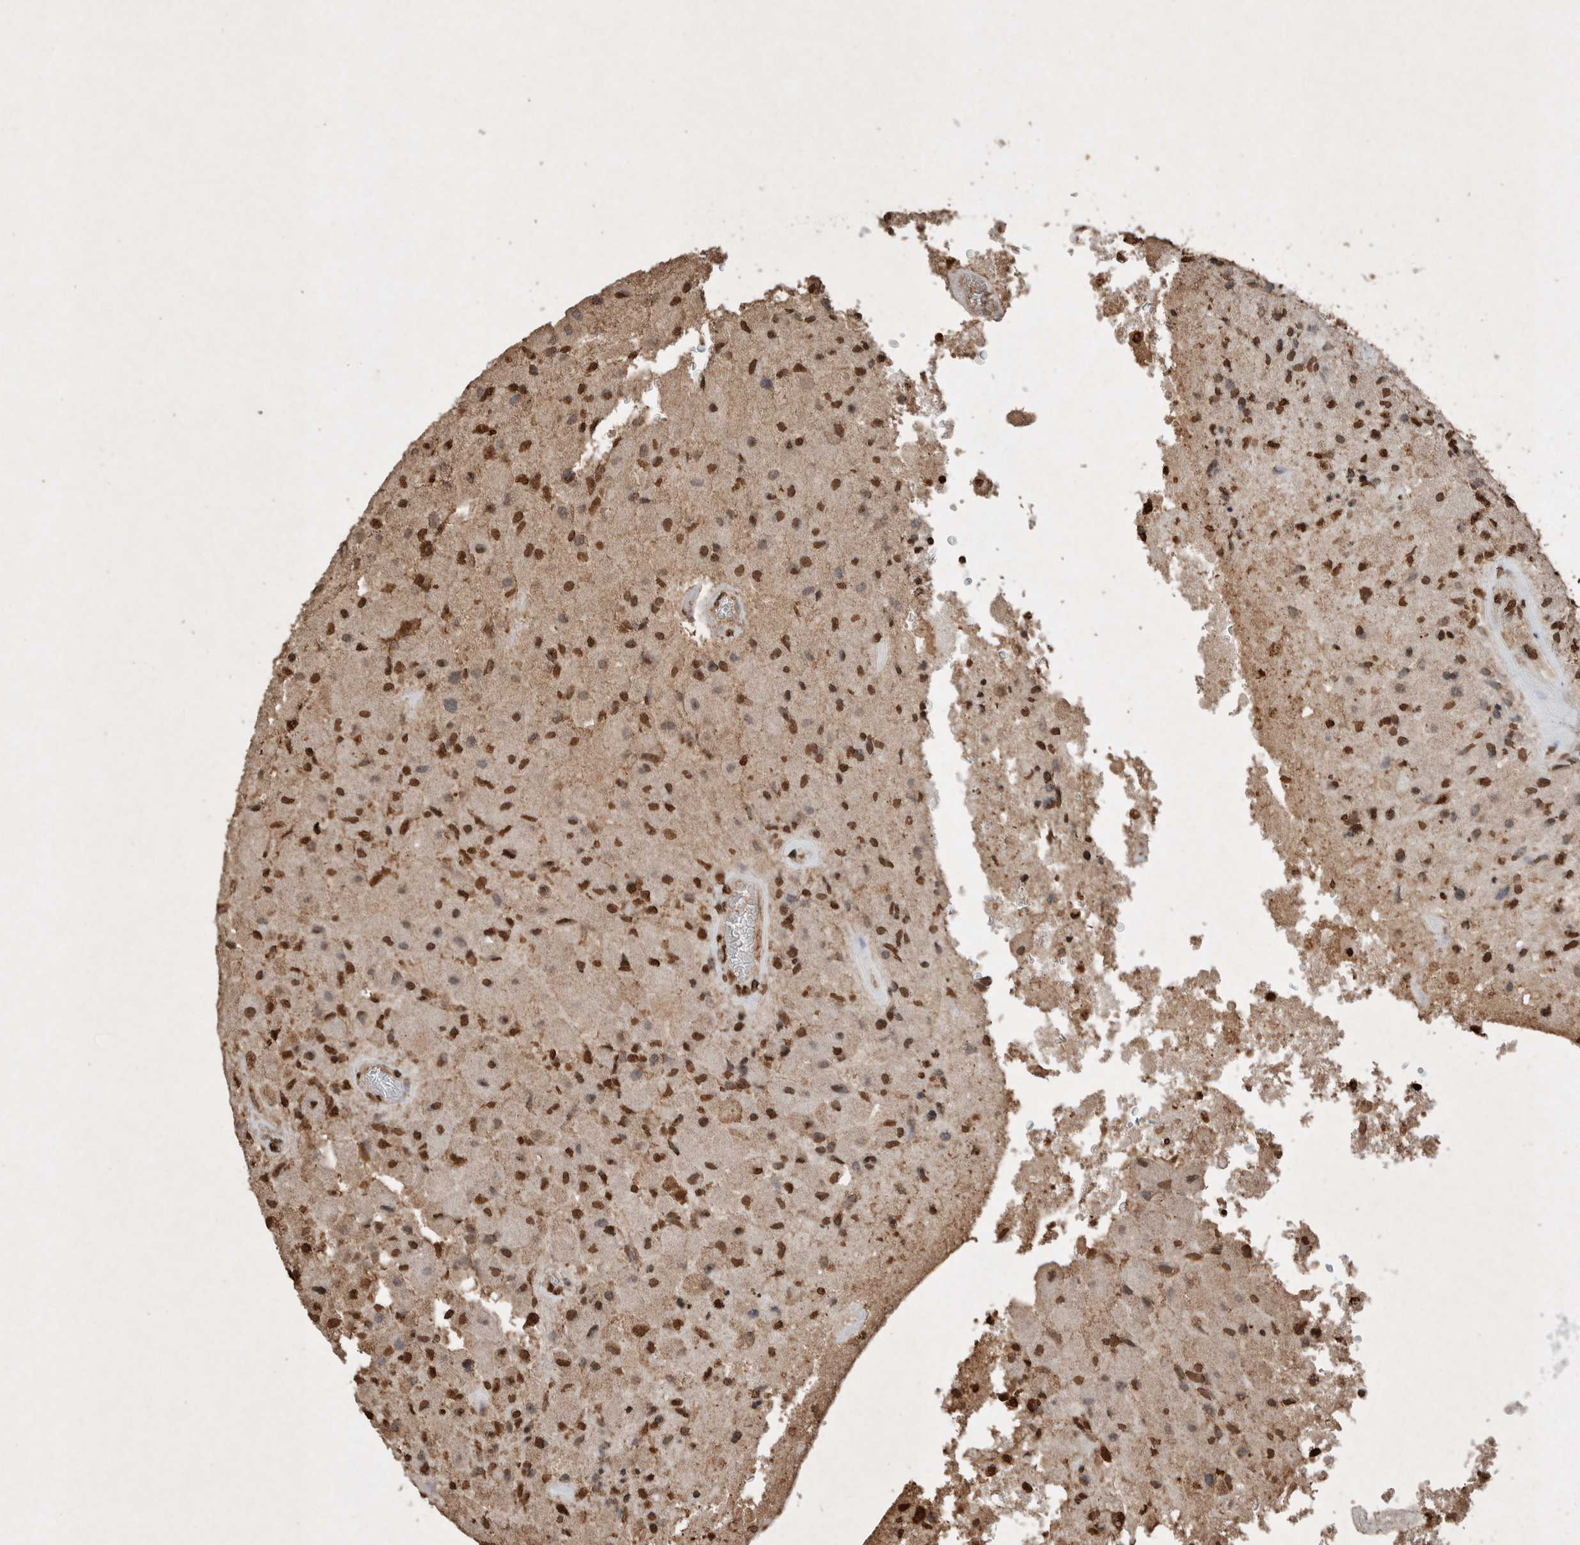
{"staining": {"intensity": "strong", "quantity": ">75%", "location": "nuclear"}, "tissue": "glioma", "cell_type": "Tumor cells", "image_type": "cancer", "snomed": [{"axis": "morphology", "description": "Normal tissue, NOS"}, {"axis": "morphology", "description": "Glioma, malignant, High grade"}, {"axis": "topography", "description": "Cerebral cortex"}], "caption": "Immunohistochemical staining of human malignant glioma (high-grade) exhibits high levels of strong nuclear positivity in about >75% of tumor cells.", "gene": "FSTL3", "patient": {"sex": "male", "age": 77}}